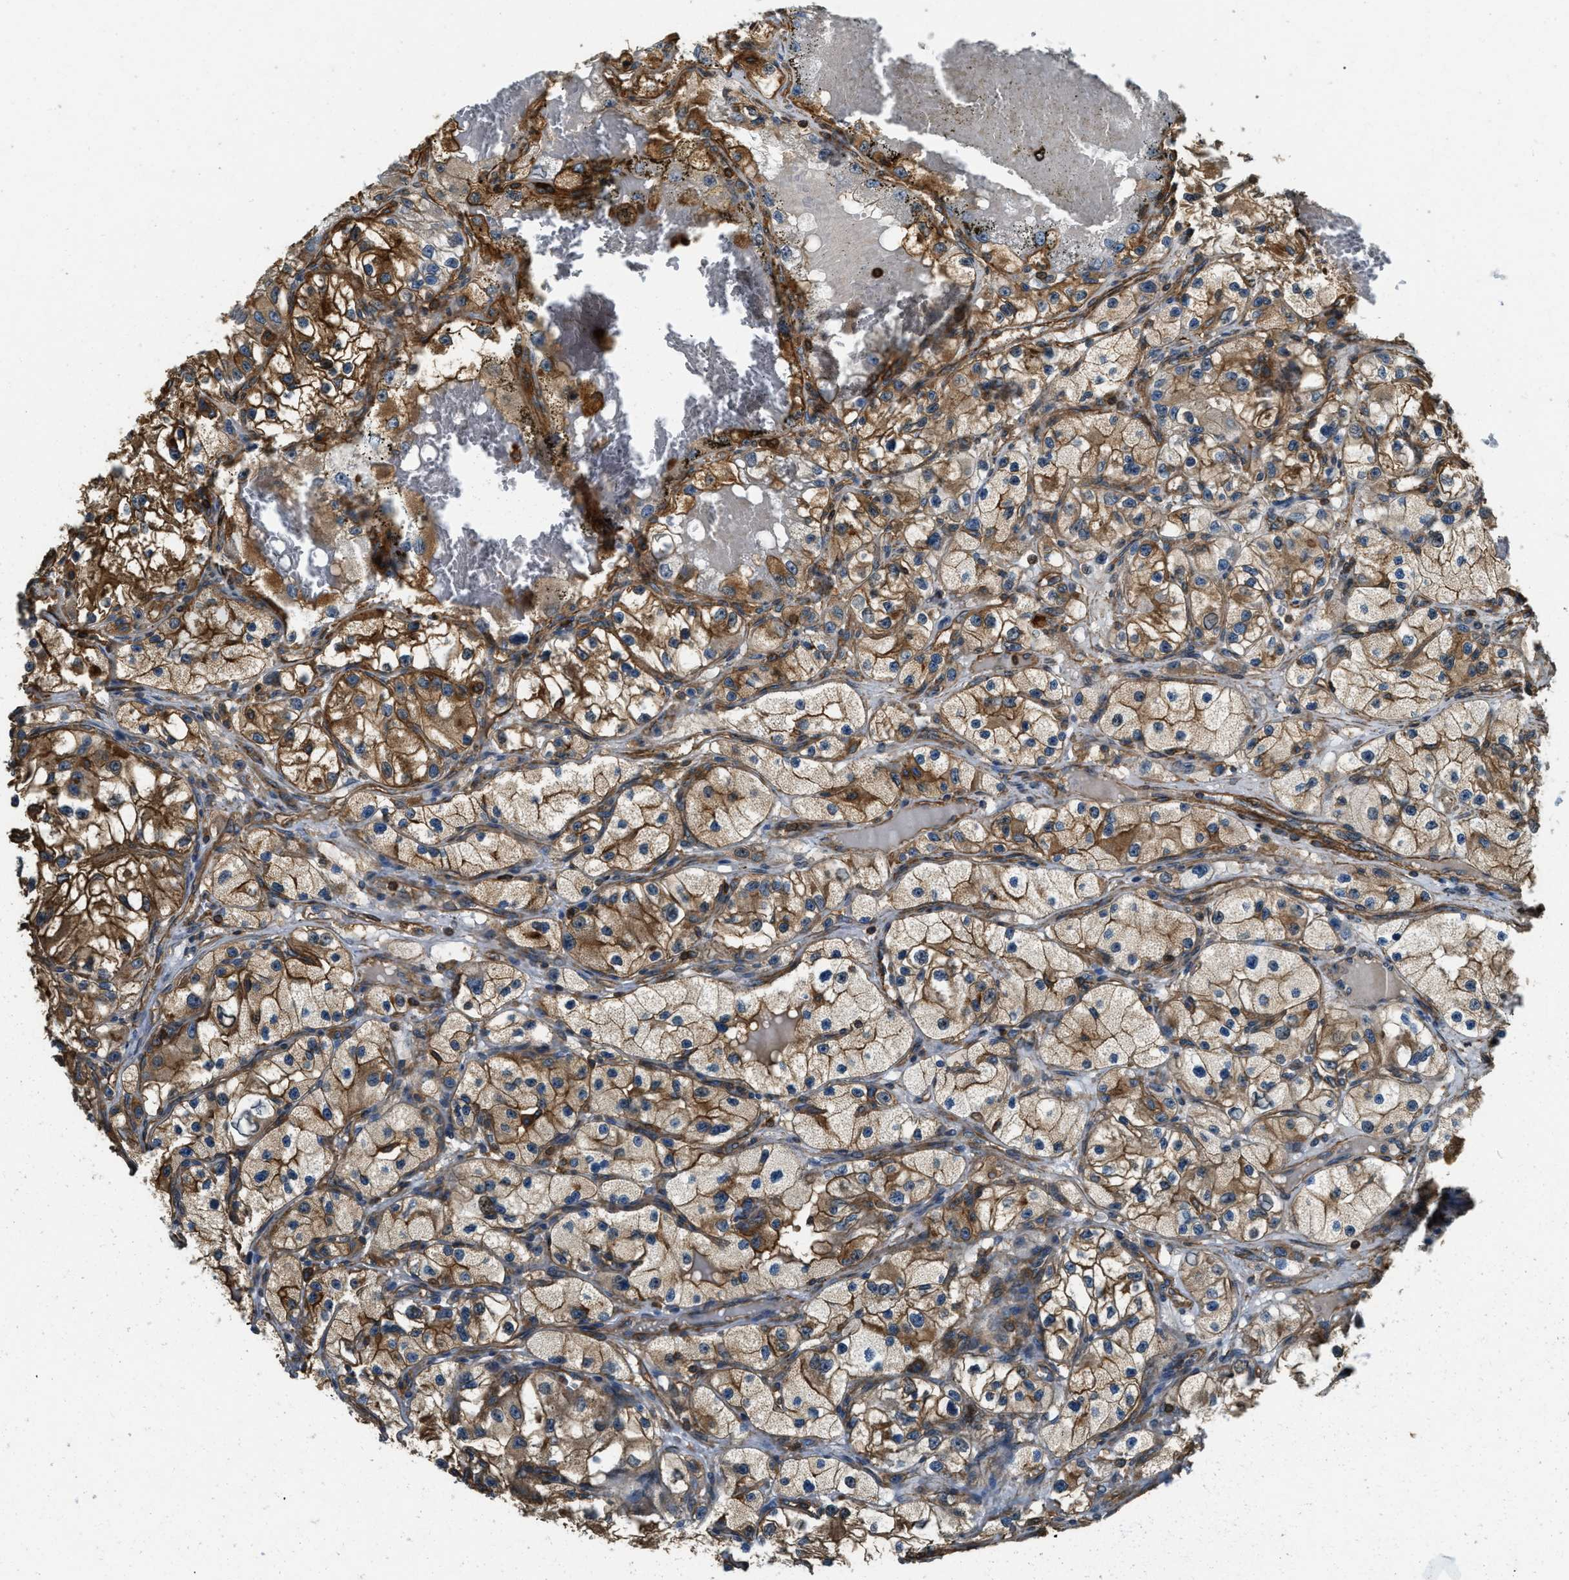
{"staining": {"intensity": "moderate", "quantity": ">75%", "location": "cytoplasmic/membranous"}, "tissue": "renal cancer", "cell_type": "Tumor cells", "image_type": "cancer", "snomed": [{"axis": "morphology", "description": "Adenocarcinoma, NOS"}, {"axis": "topography", "description": "Kidney"}], "caption": "Tumor cells reveal moderate cytoplasmic/membranous expression in approximately >75% of cells in adenocarcinoma (renal).", "gene": "YARS1", "patient": {"sex": "female", "age": 57}}